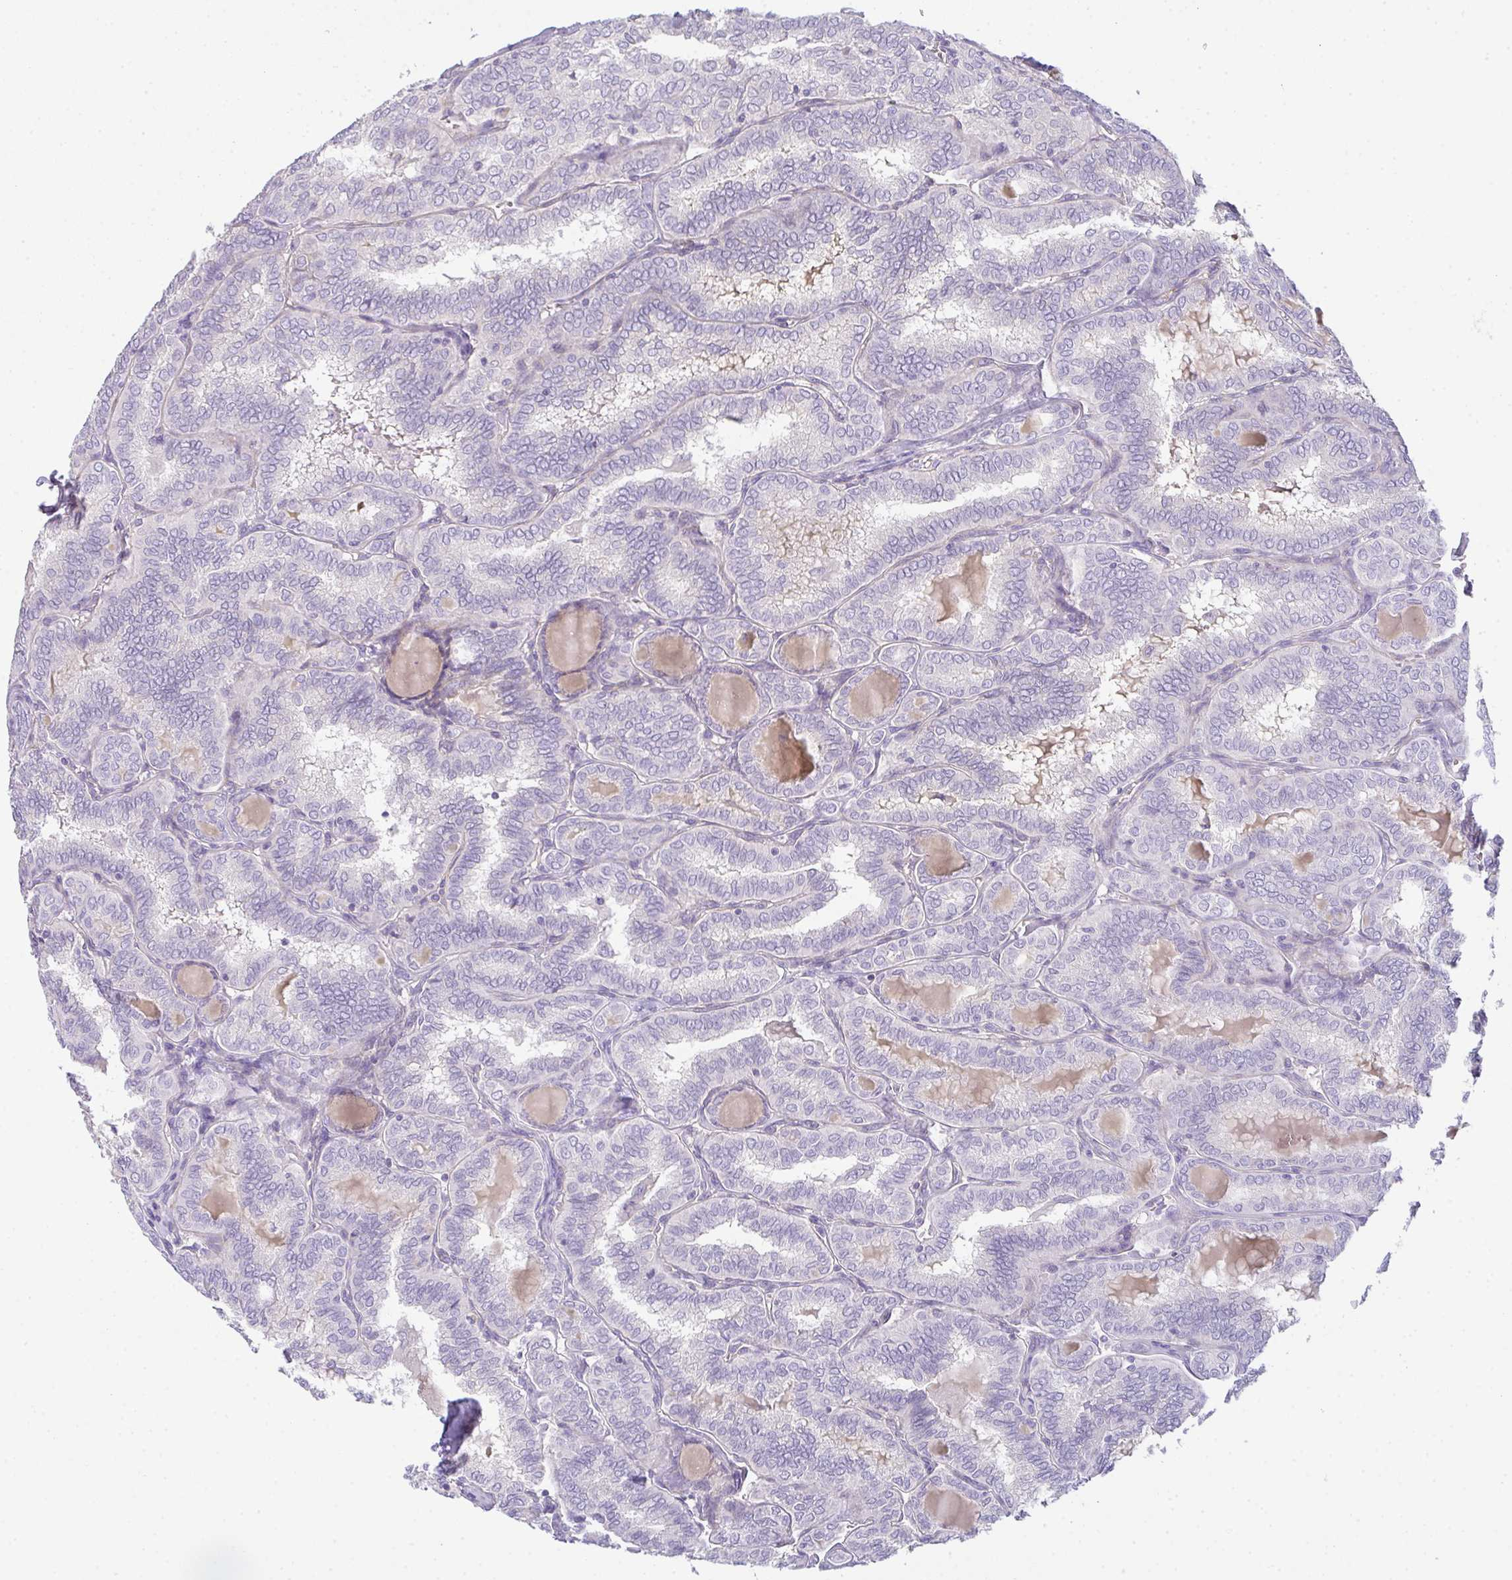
{"staining": {"intensity": "negative", "quantity": "none", "location": "none"}, "tissue": "thyroid cancer", "cell_type": "Tumor cells", "image_type": "cancer", "snomed": [{"axis": "morphology", "description": "Papillary adenocarcinoma, NOS"}, {"axis": "topography", "description": "Thyroid gland"}], "caption": "Papillary adenocarcinoma (thyroid) was stained to show a protein in brown. There is no significant positivity in tumor cells. Brightfield microscopy of immunohistochemistry stained with DAB (3,3'-diaminobenzidine) (brown) and hematoxylin (blue), captured at high magnification.", "gene": "FILIP1", "patient": {"sex": "female", "age": 30}}